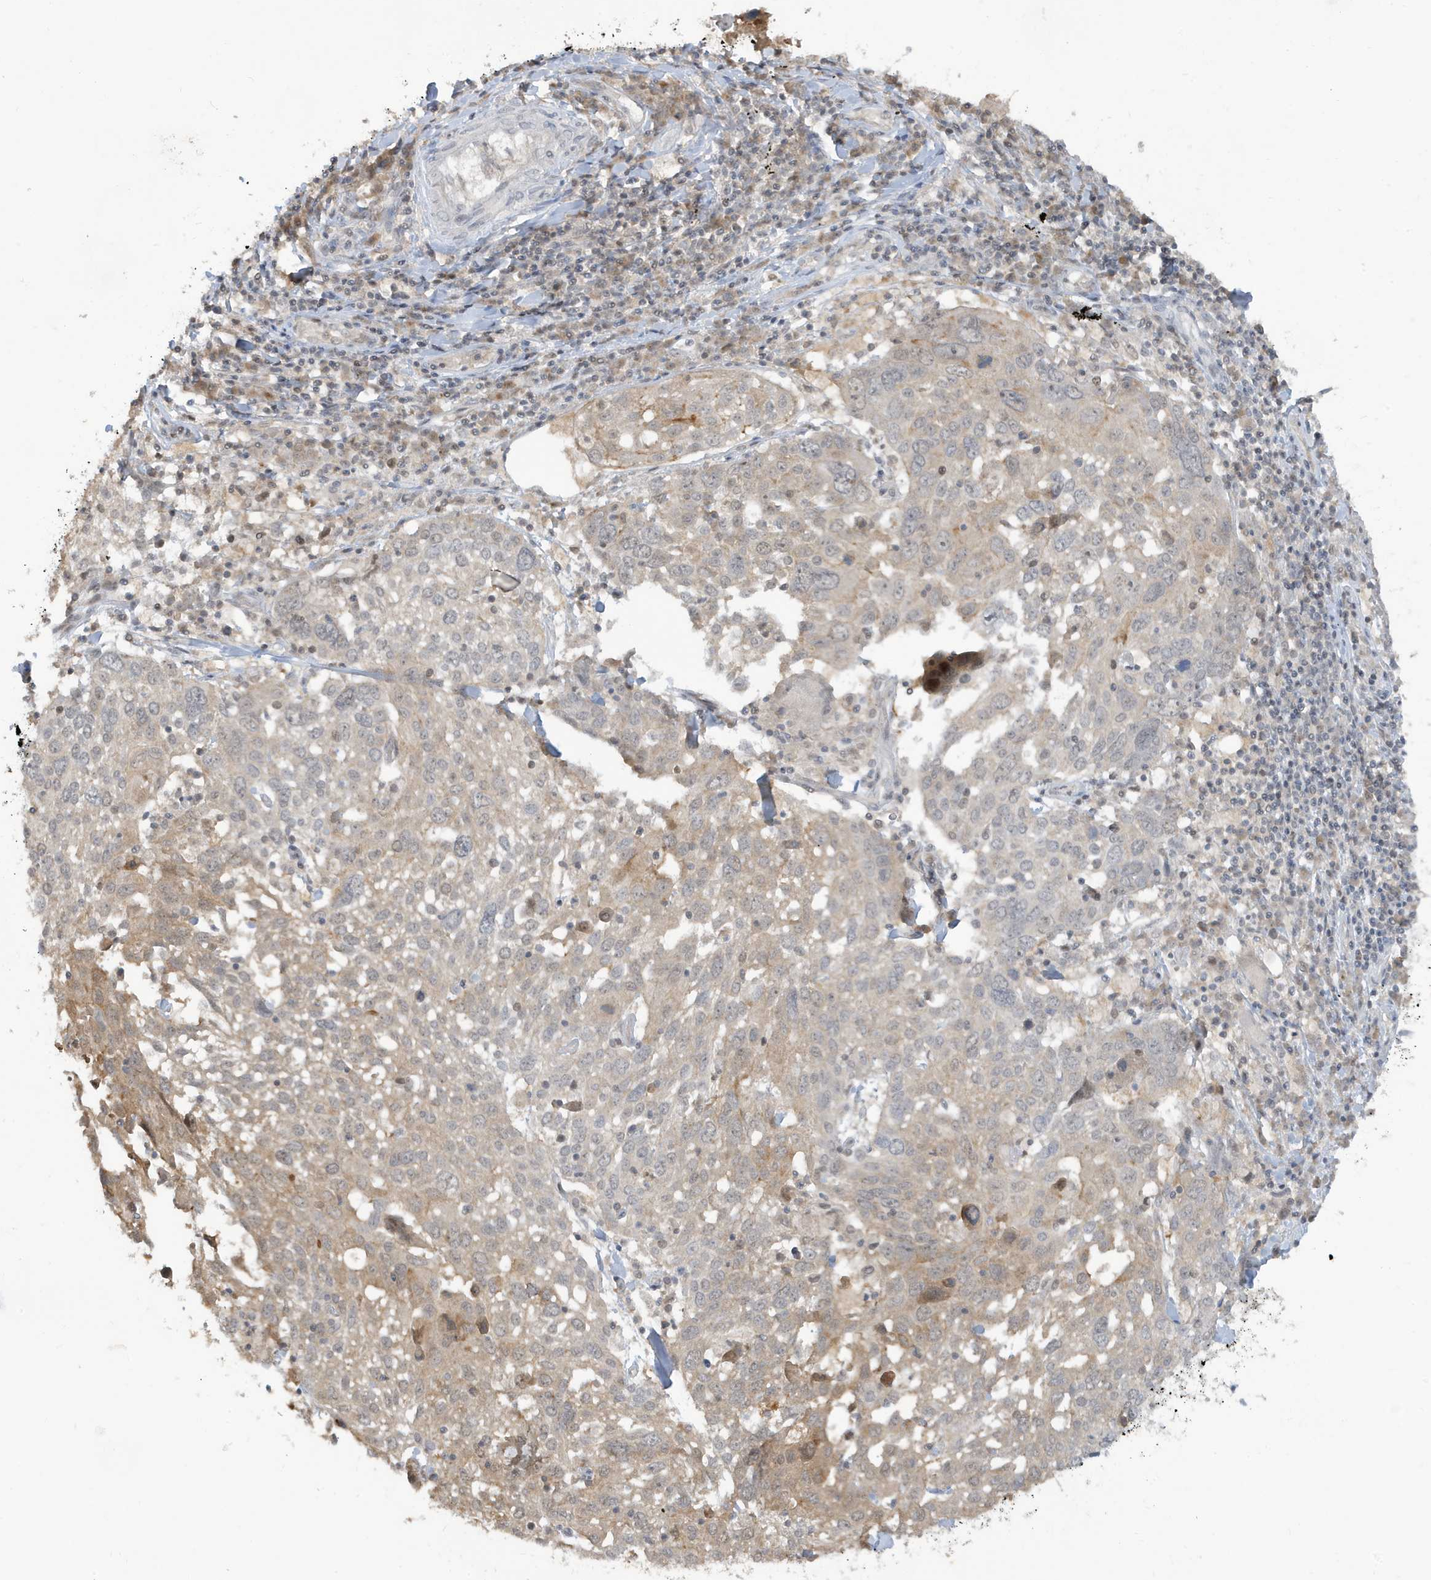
{"staining": {"intensity": "moderate", "quantity": "<25%", "location": "cytoplasmic/membranous"}, "tissue": "lung cancer", "cell_type": "Tumor cells", "image_type": "cancer", "snomed": [{"axis": "morphology", "description": "Squamous cell carcinoma, NOS"}, {"axis": "topography", "description": "Lung"}], "caption": "A micrograph showing moderate cytoplasmic/membranous positivity in approximately <25% of tumor cells in lung cancer, as visualized by brown immunohistochemical staining.", "gene": "PRRT3", "patient": {"sex": "male", "age": 65}}